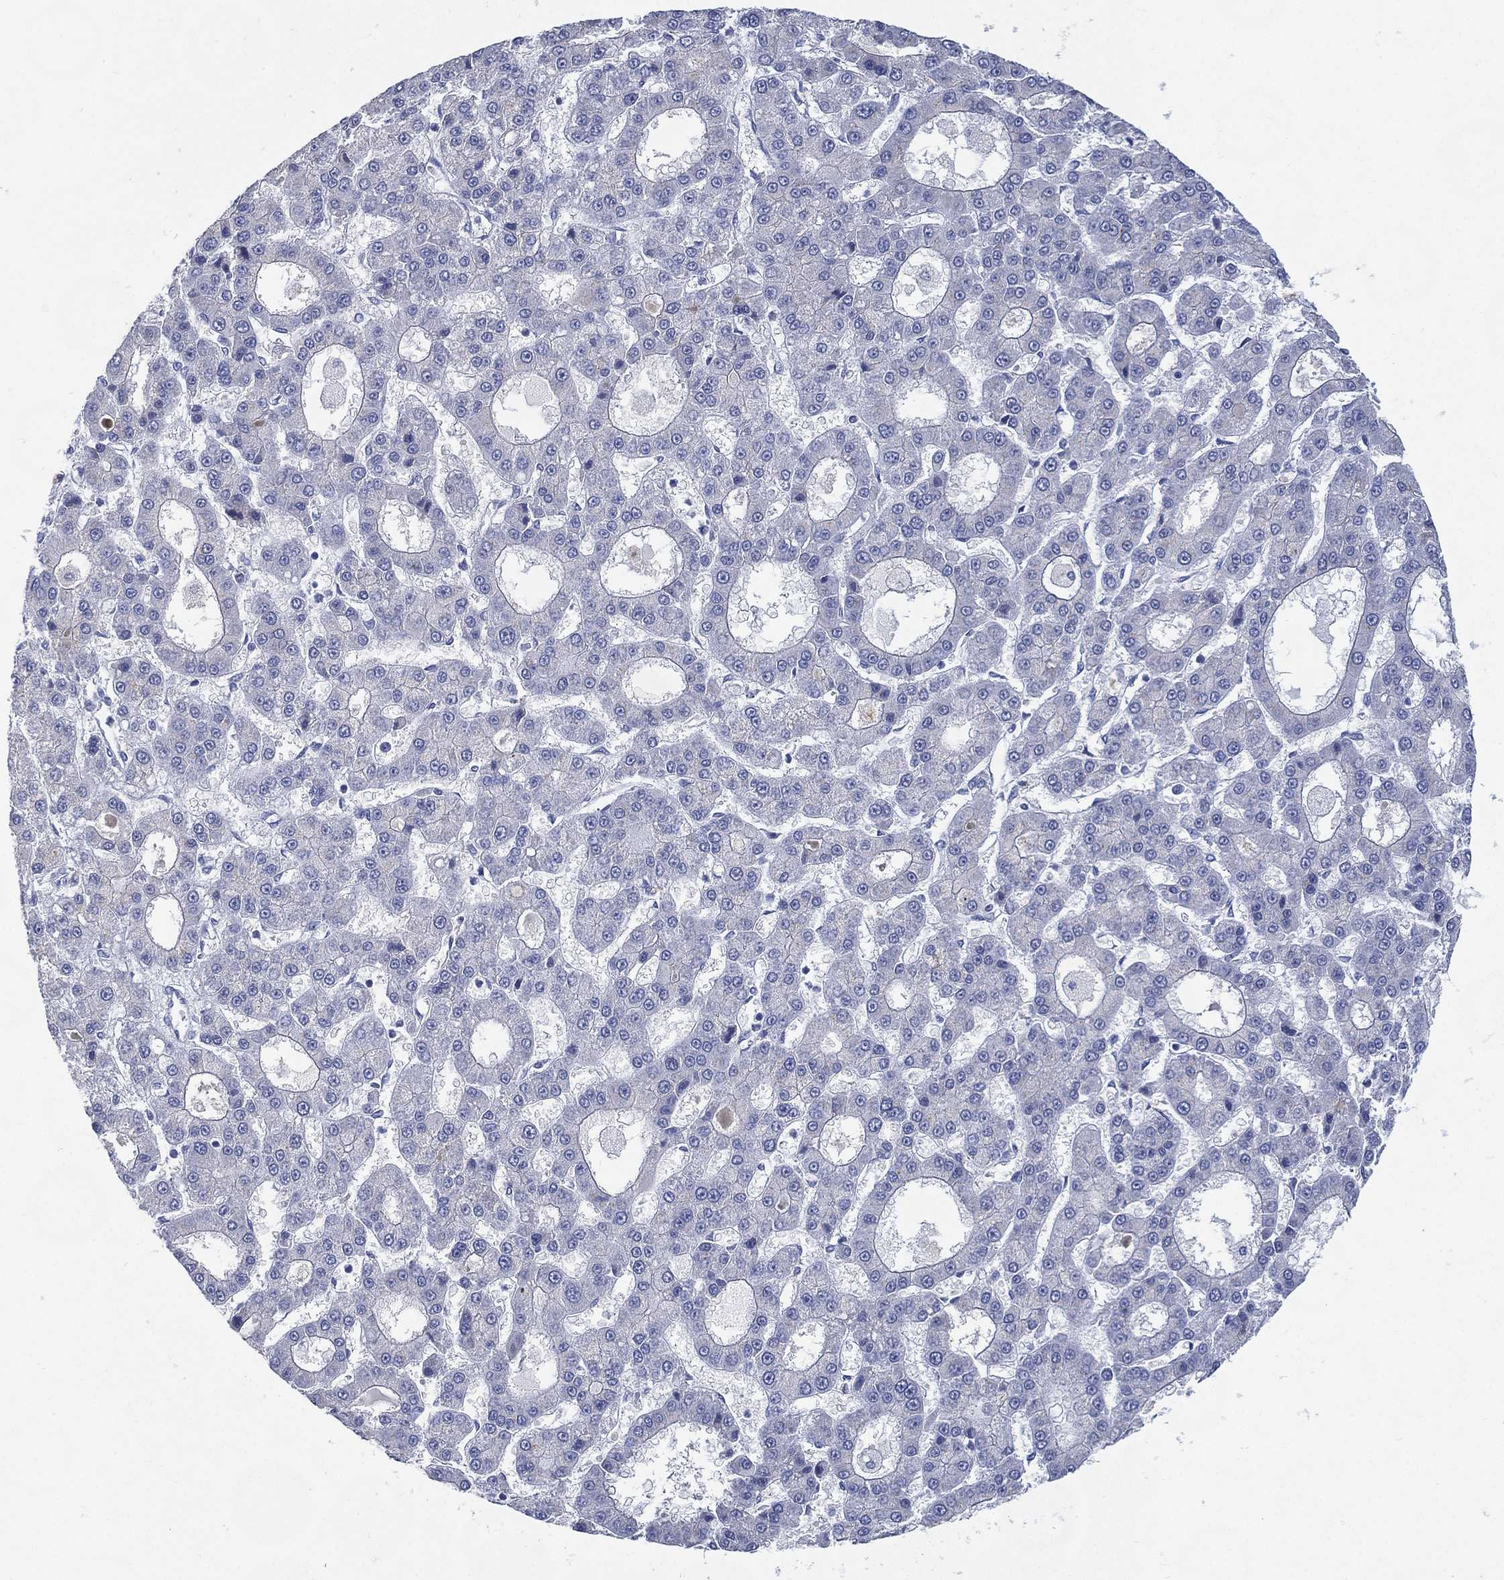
{"staining": {"intensity": "negative", "quantity": "none", "location": "none"}, "tissue": "liver cancer", "cell_type": "Tumor cells", "image_type": "cancer", "snomed": [{"axis": "morphology", "description": "Carcinoma, Hepatocellular, NOS"}, {"axis": "topography", "description": "Liver"}], "caption": "Immunohistochemical staining of human liver hepatocellular carcinoma reveals no significant positivity in tumor cells.", "gene": "FMO1", "patient": {"sex": "male", "age": 70}}